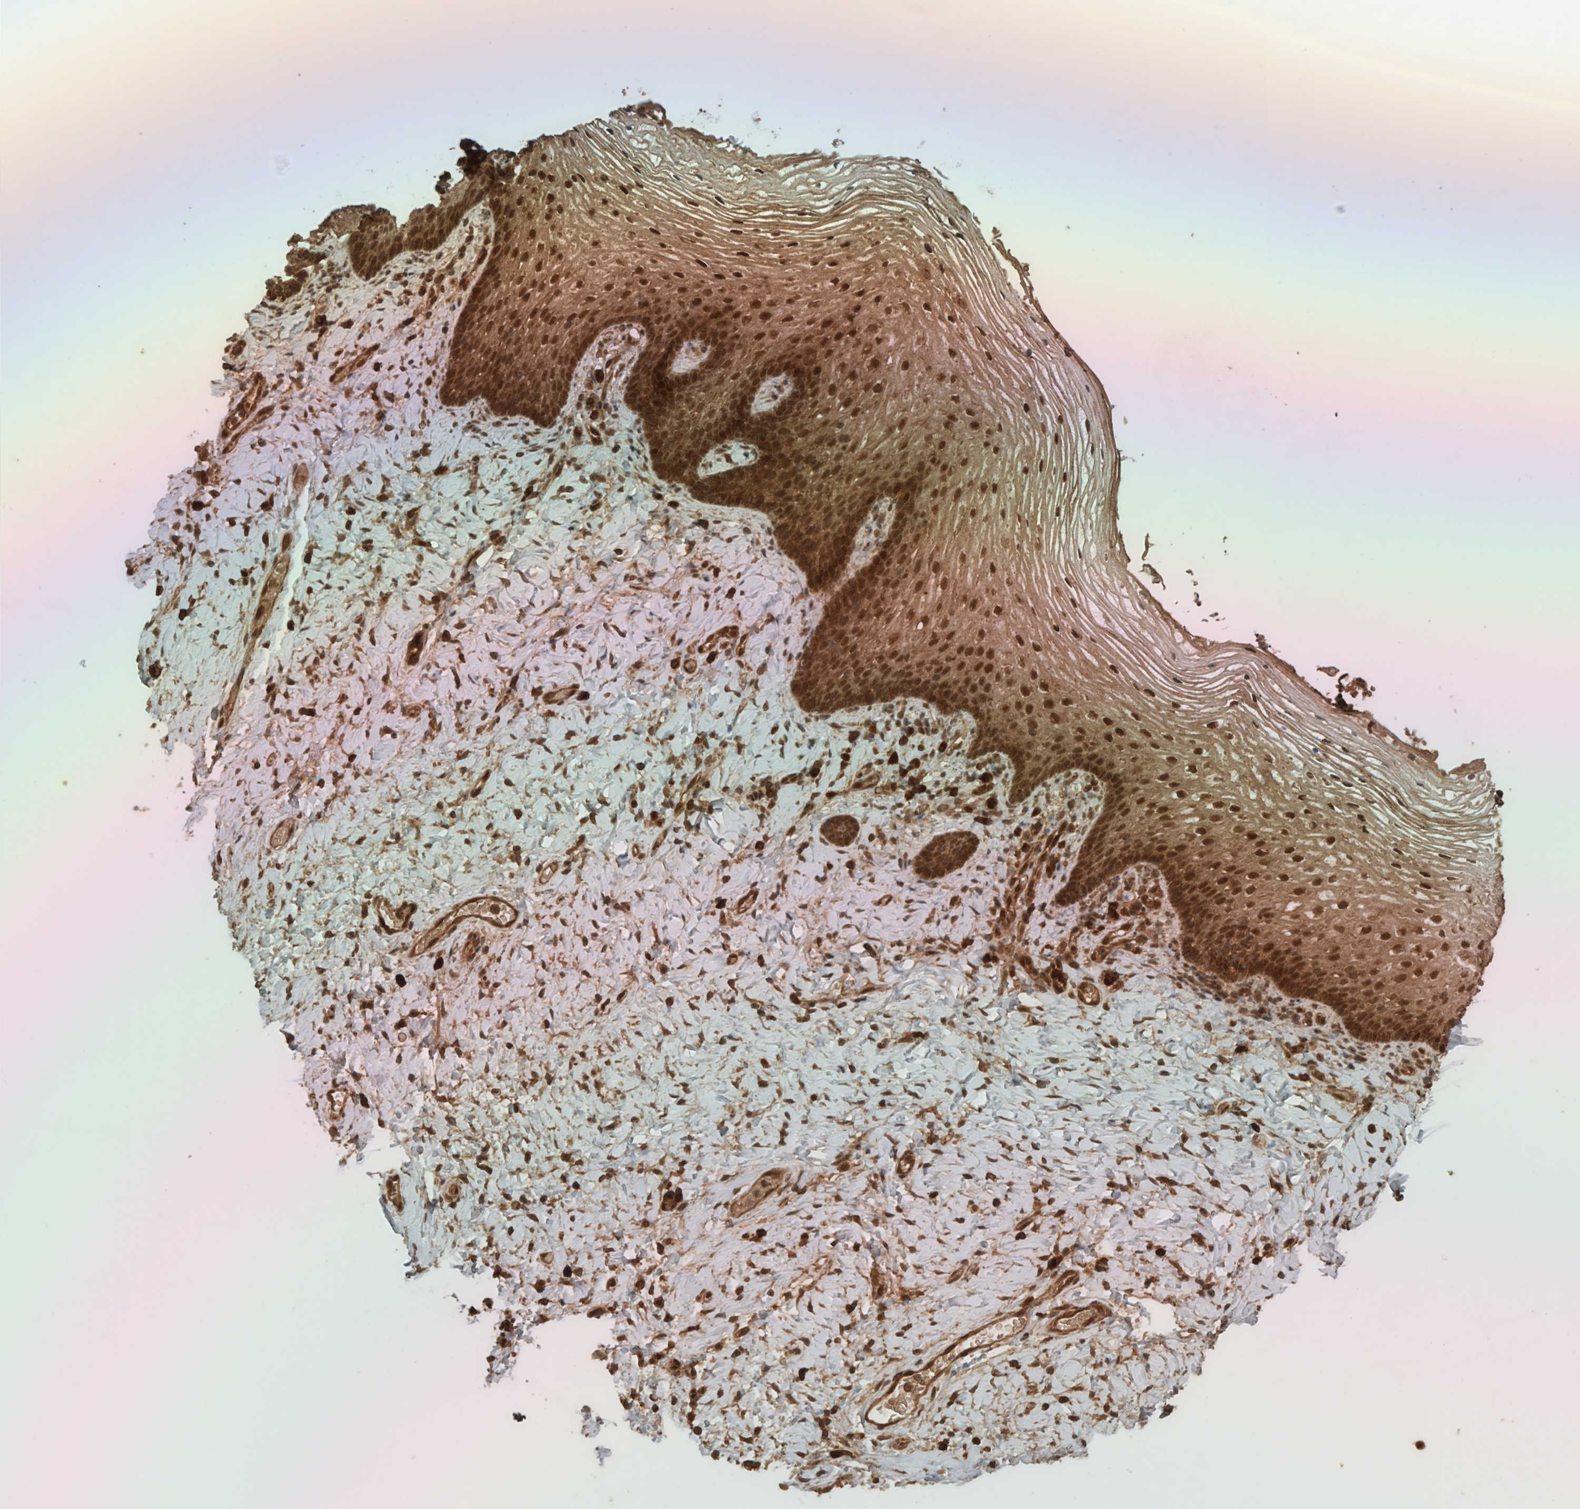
{"staining": {"intensity": "strong", "quantity": ">75%", "location": "cytoplasmic/membranous,nuclear"}, "tissue": "vagina", "cell_type": "Squamous epithelial cells", "image_type": "normal", "snomed": [{"axis": "morphology", "description": "Normal tissue, NOS"}, {"axis": "topography", "description": "Vagina"}], "caption": "About >75% of squamous epithelial cells in benign human vagina reveal strong cytoplasmic/membranous,nuclear protein staining as visualized by brown immunohistochemical staining.", "gene": "CNTROB", "patient": {"sex": "female", "age": 60}}